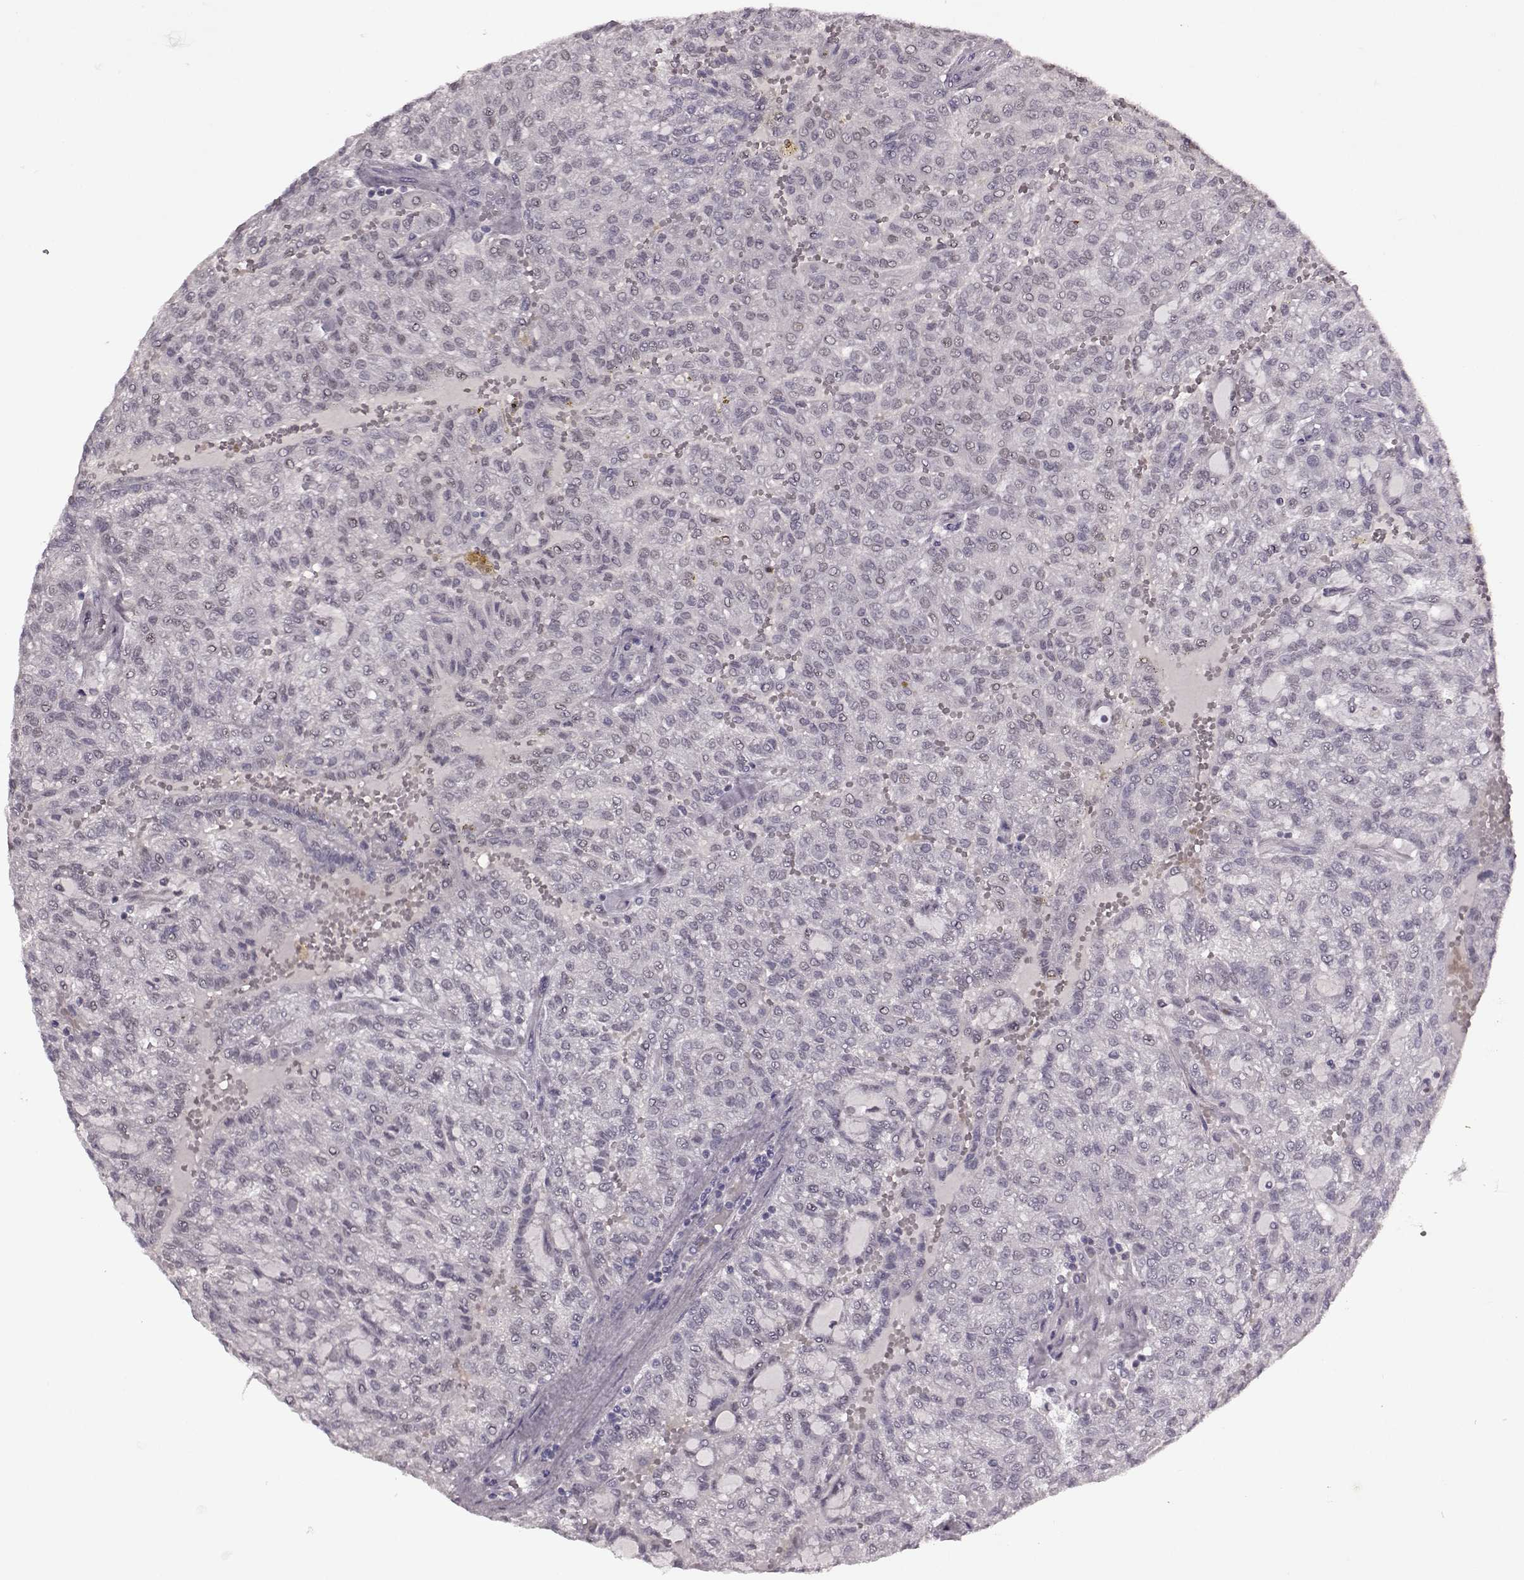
{"staining": {"intensity": "negative", "quantity": "none", "location": "none"}, "tissue": "renal cancer", "cell_type": "Tumor cells", "image_type": "cancer", "snomed": [{"axis": "morphology", "description": "Adenocarcinoma, NOS"}, {"axis": "topography", "description": "Kidney"}], "caption": "Renal adenocarcinoma was stained to show a protein in brown. There is no significant positivity in tumor cells.", "gene": "CNGA3", "patient": {"sex": "male", "age": 63}}